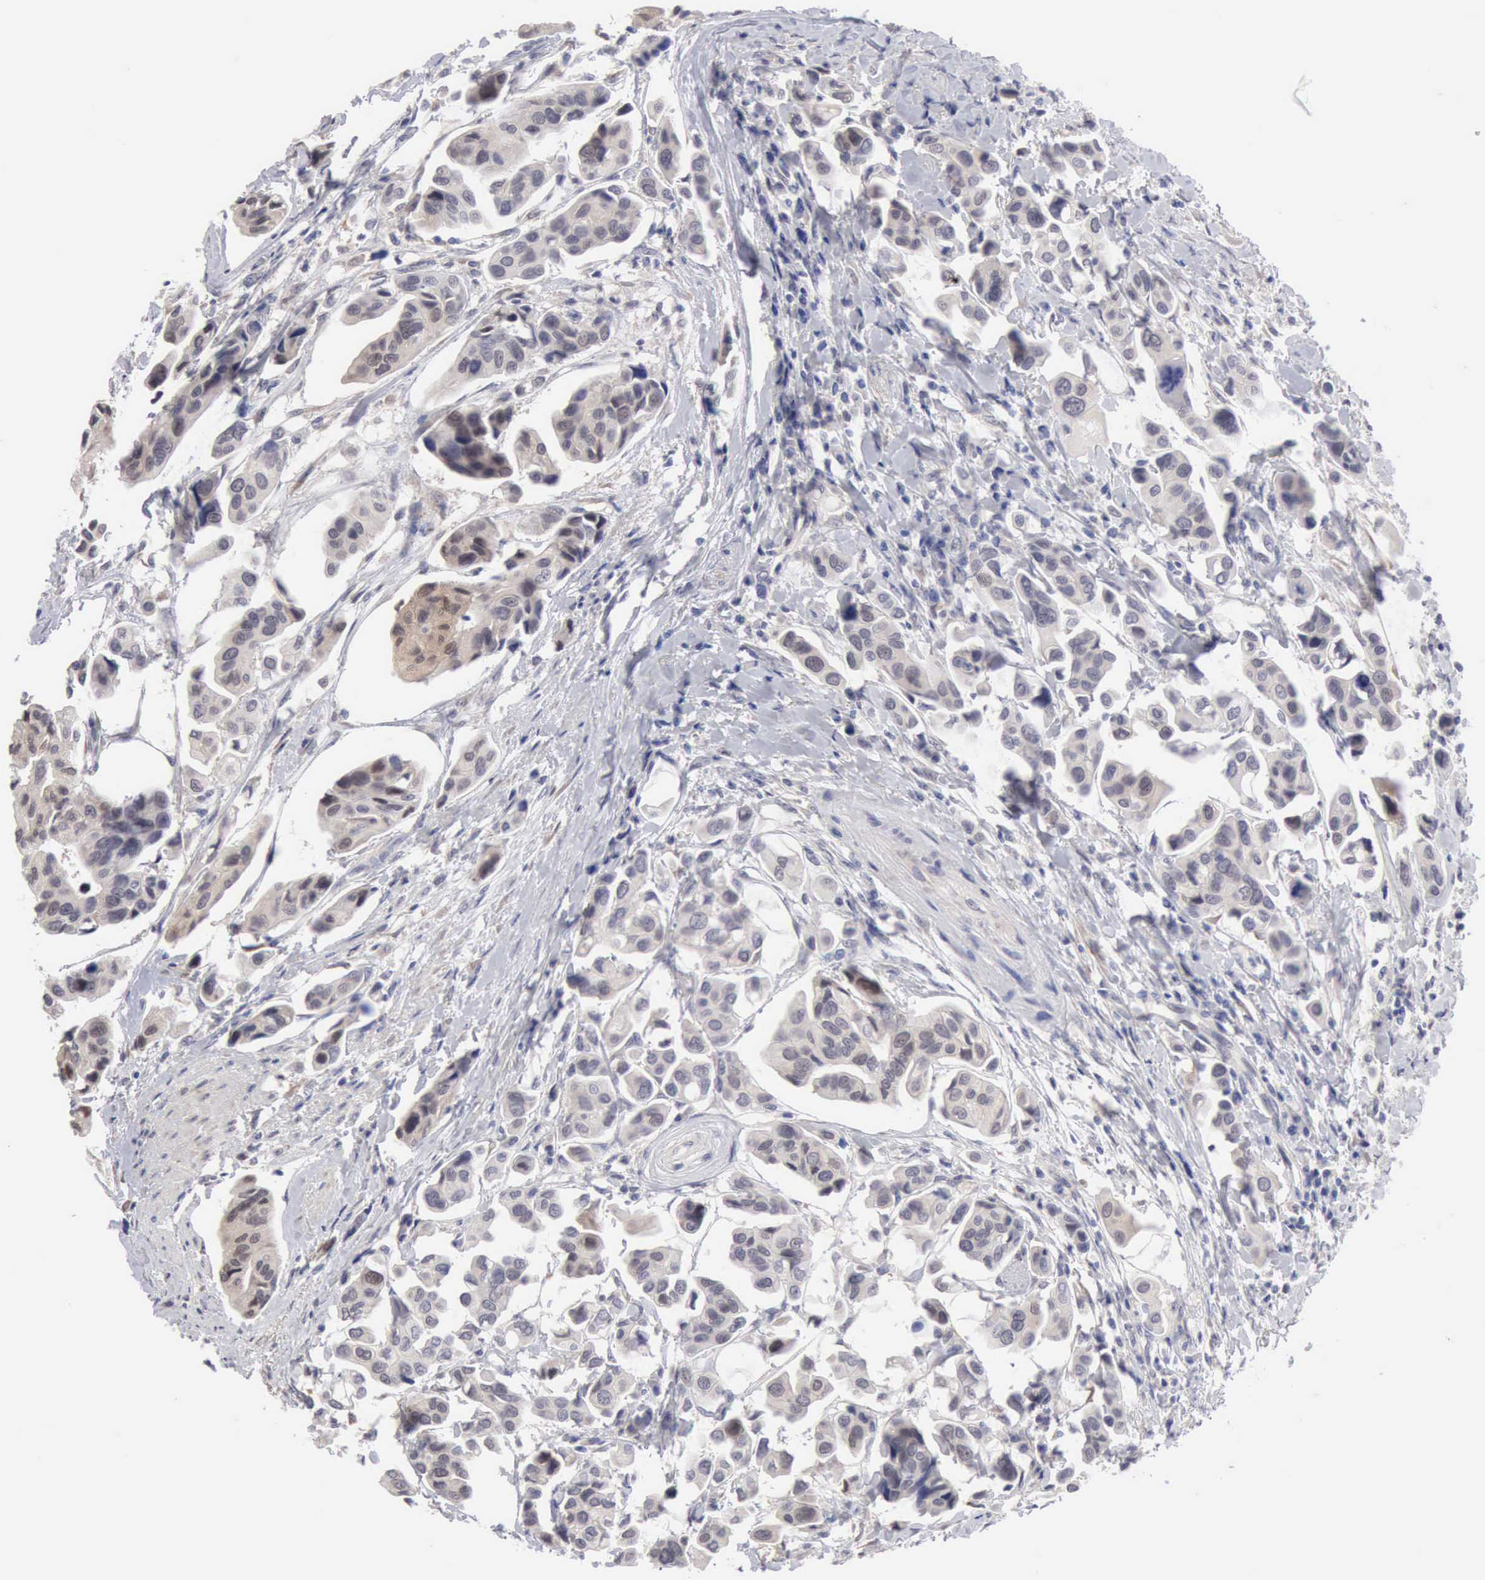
{"staining": {"intensity": "weak", "quantity": ">75%", "location": "cytoplasmic/membranous"}, "tissue": "urothelial cancer", "cell_type": "Tumor cells", "image_type": "cancer", "snomed": [{"axis": "morphology", "description": "Adenocarcinoma, NOS"}, {"axis": "topography", "description": "Urinary bladder"}], "caption": "Protein analysis of urothelial cancer tissue displays weak cytoplasmic/membranous expression in approximately >75% of tumor cells.", "gene": "PTGR2", "patient": {"sex": "male", "age": 61}}